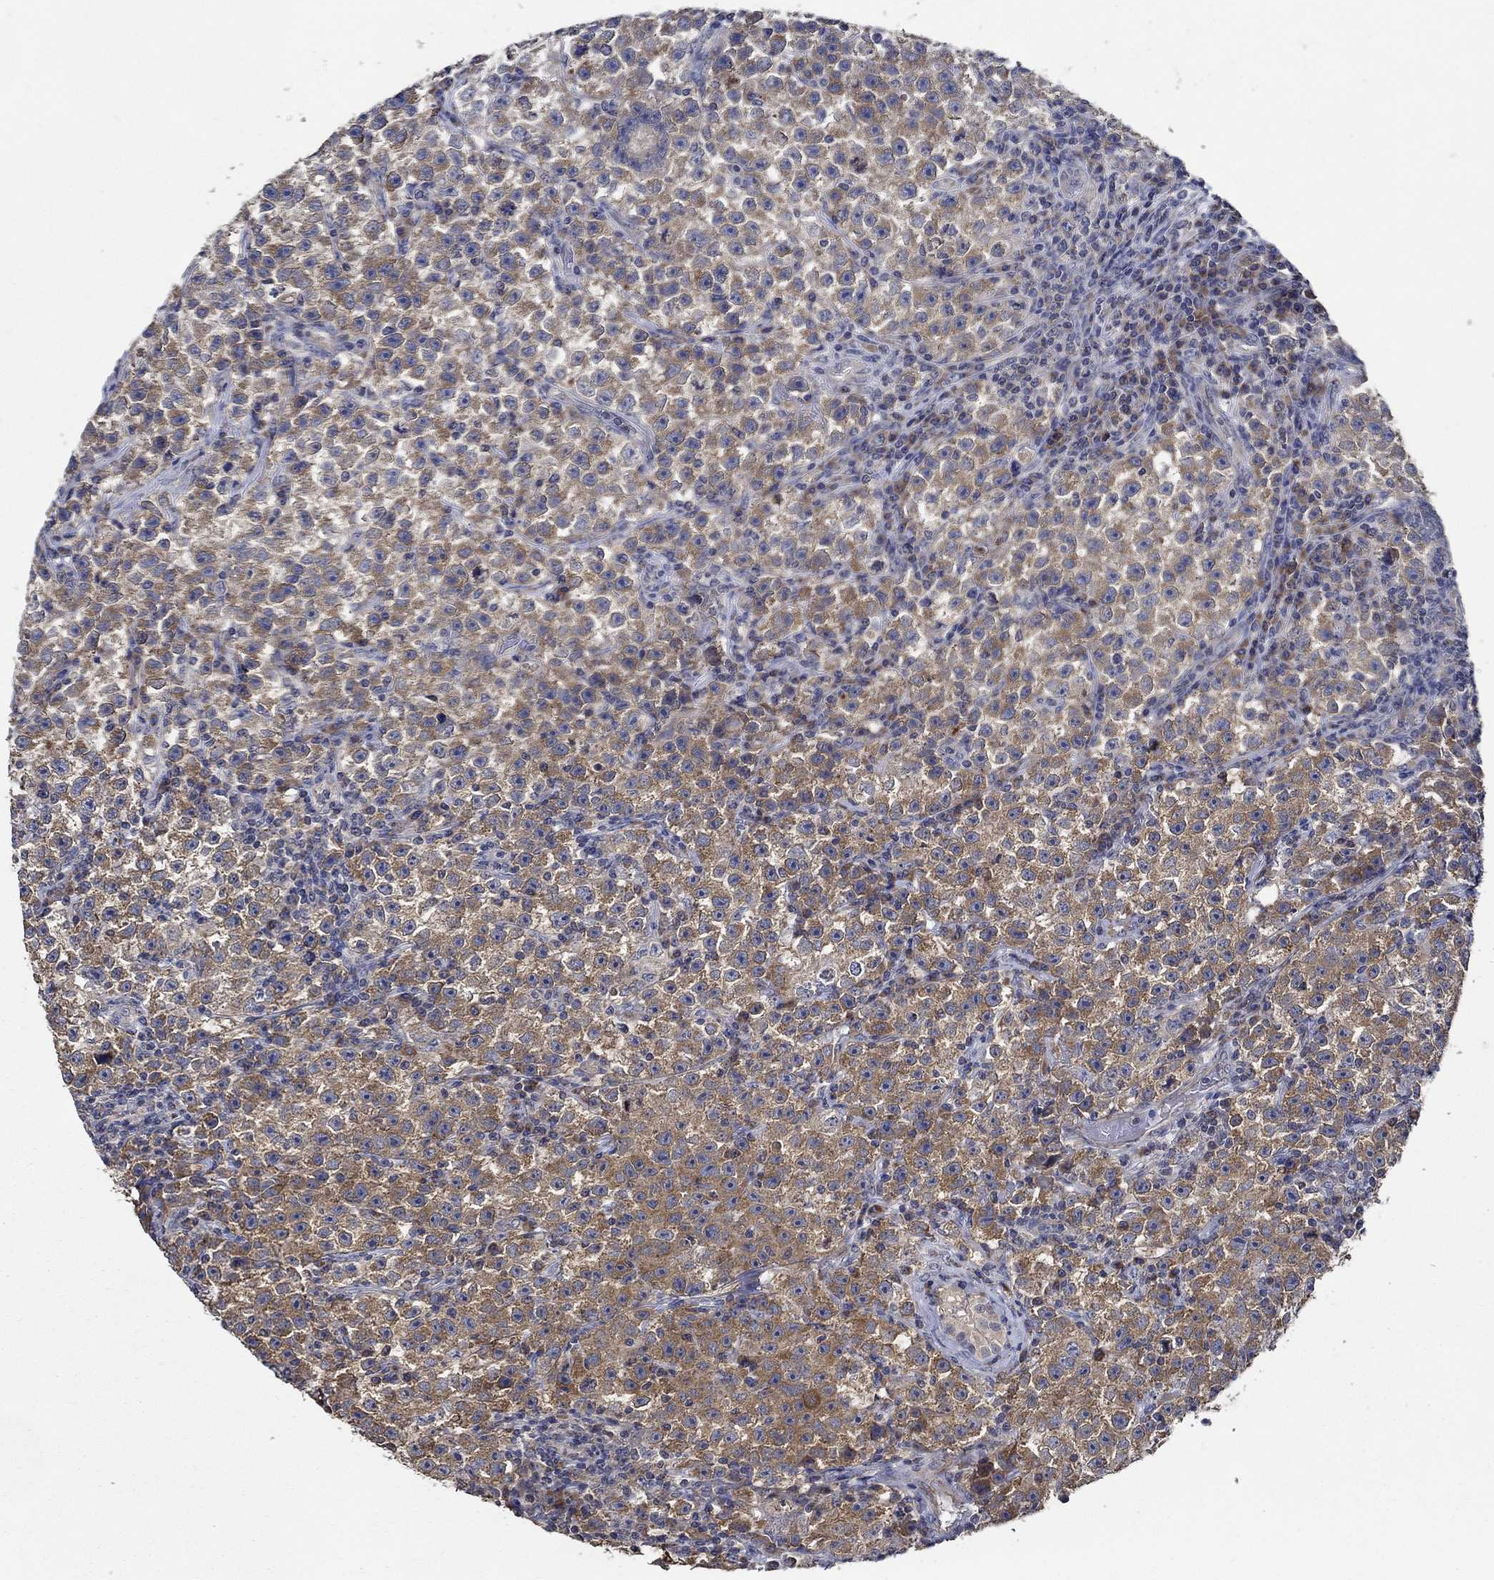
{"staining": {"intensity": "moderate", "quantity": "25%-75%", "location": "cytoplasmic/membranous"}, "tissue": "testis cancer", "cell_type": "Tumor cells", "image_type": "cancer", "snomed": [{"axis": "morphology", "description": "Seminoma, NOS"}, {"axis": "topography", "description": "Testis"}], "caption": "This micrograph shows immunohistochemistry (IHC) staining of human testis cancer, with medium moderate cytoplasmic/membranous staining in approximately 25%-75% of tumor cells.", "gene": "WDR53", "patient": {"sex": "male", "age": 22}}